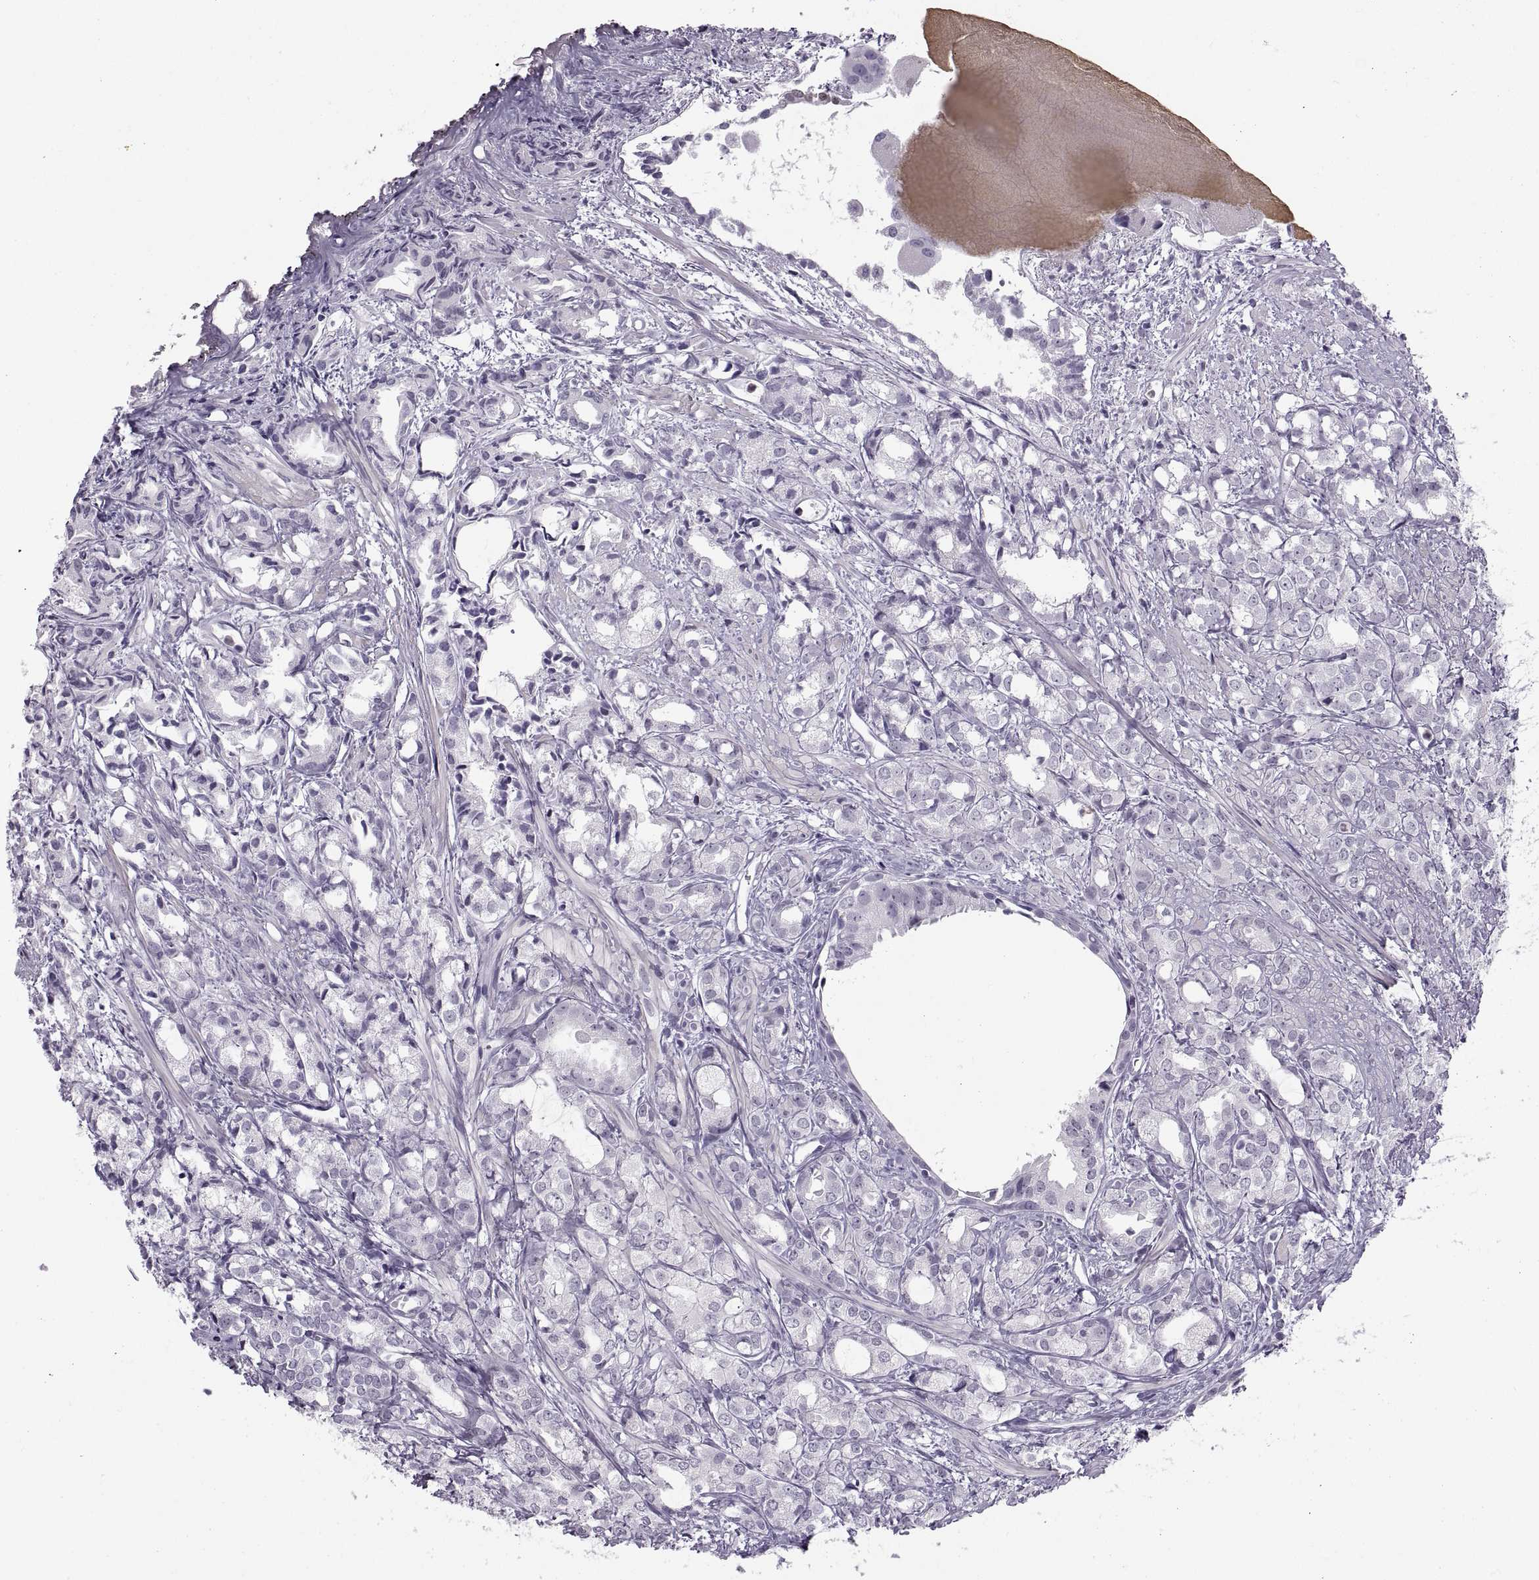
{"staining": {"intensity": "negative", "quantity": "none", "location": "none"}, "tissue": "prostate cancer", "cell_type": "Tumor cells", "image_type": "cancer", "snomed": [{"axis": "morphology", "description": "Adenocarcinoma, High grade"}, {"axis": "topography", "description": "Prostate"}], "caption": "A histopathology image of prostate cancer stained for a protein reveals no brown staining in tumor cells.", "gene": "C3orf22", "patient": {"sex": "male", "age": 79}}